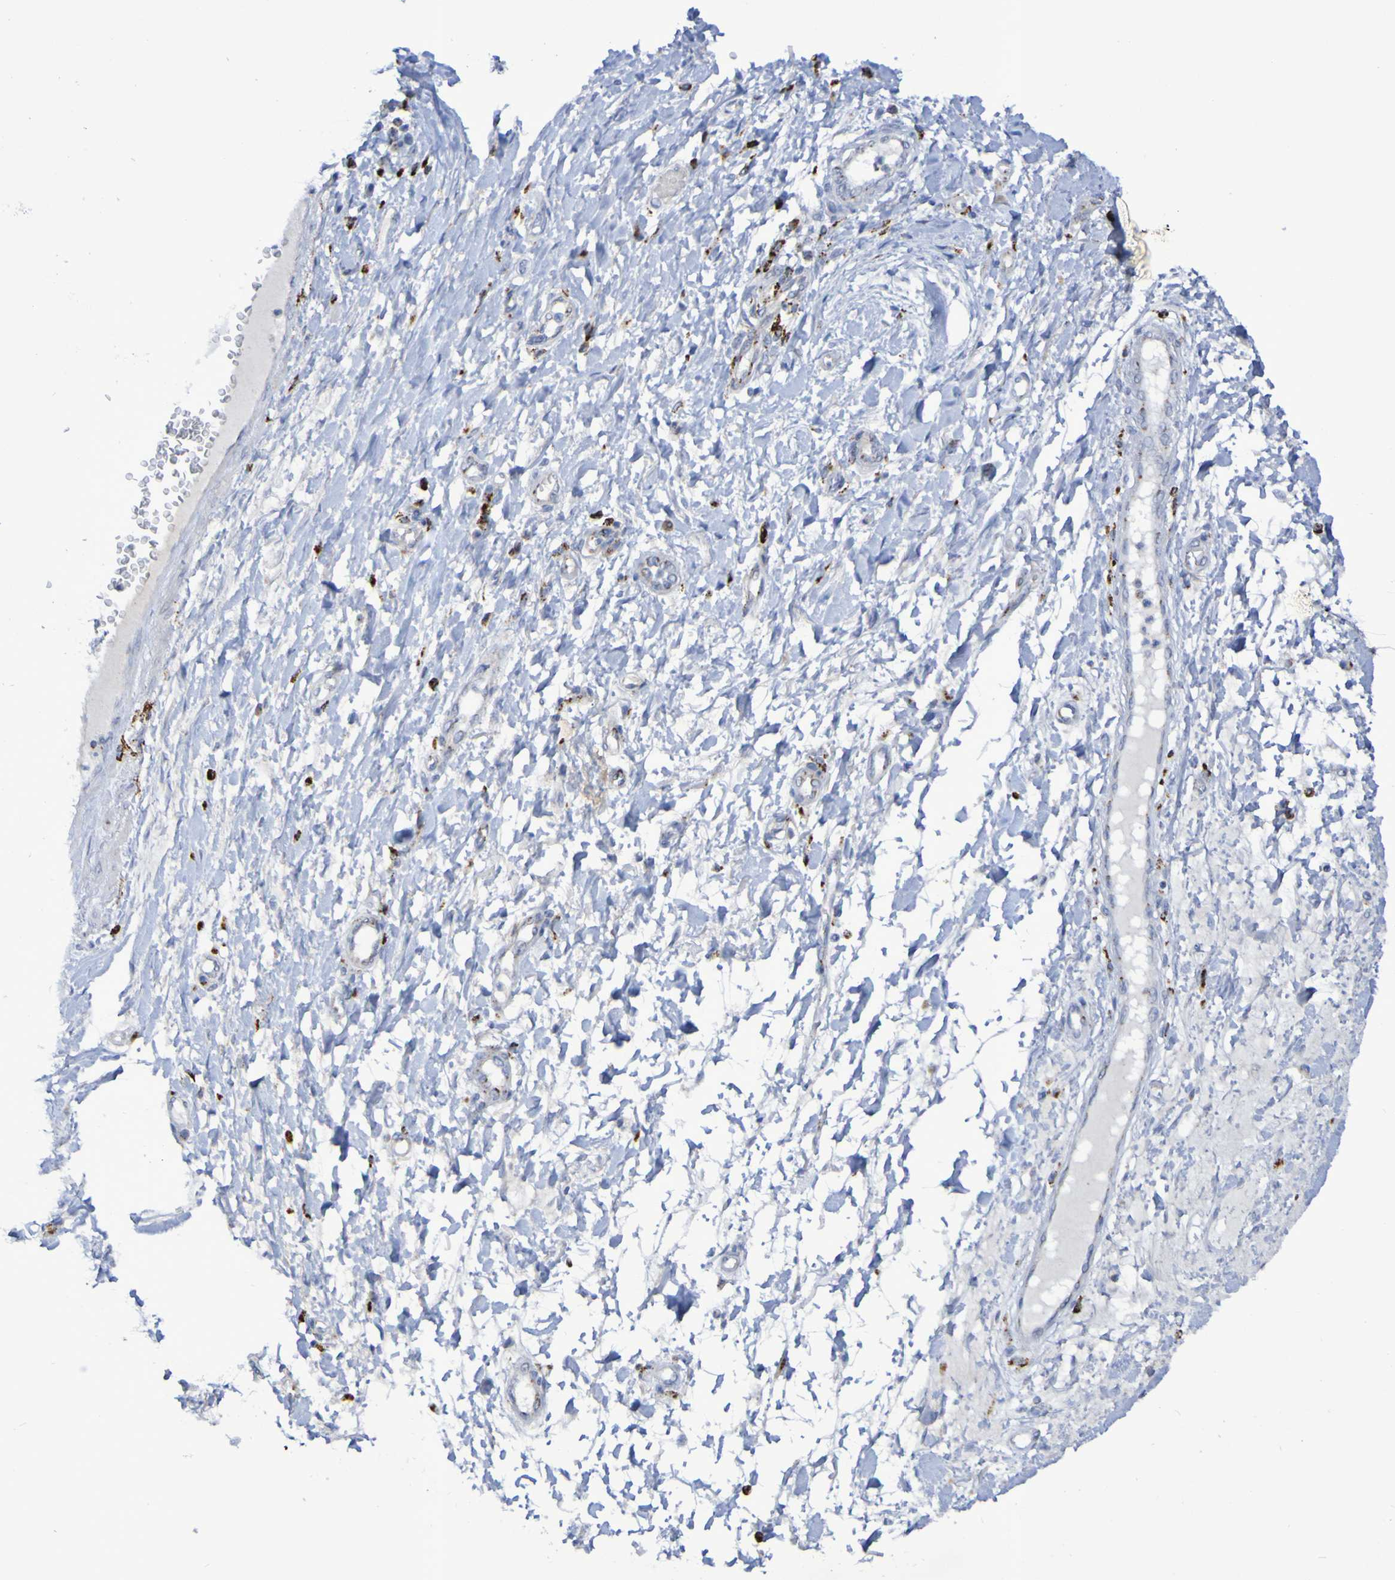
{"staining": {"intensity": "negative", "quantity": "none", "location": "none"}, "tissue": "adipose tissue", "cell_type": "Adipocytes", "image_type": "normal", "snomed": [{"axis": "morphology", "description": "Normal tissue, NOS"}, {"axis": "morphology", "description": "Adenocarcinoma, NOS"}, {"axis": "topography", "description": "Esophagus"}], "caption": "Histopathology image shows no significant protein staining in adipocytes of benign adipose tissue. (DAB (3,3'-diaminobenzidine) immunohistochemistry (IHC), high magnification).", "gene": "TPH1", "patient": {"sex": "male", "age": 62}}